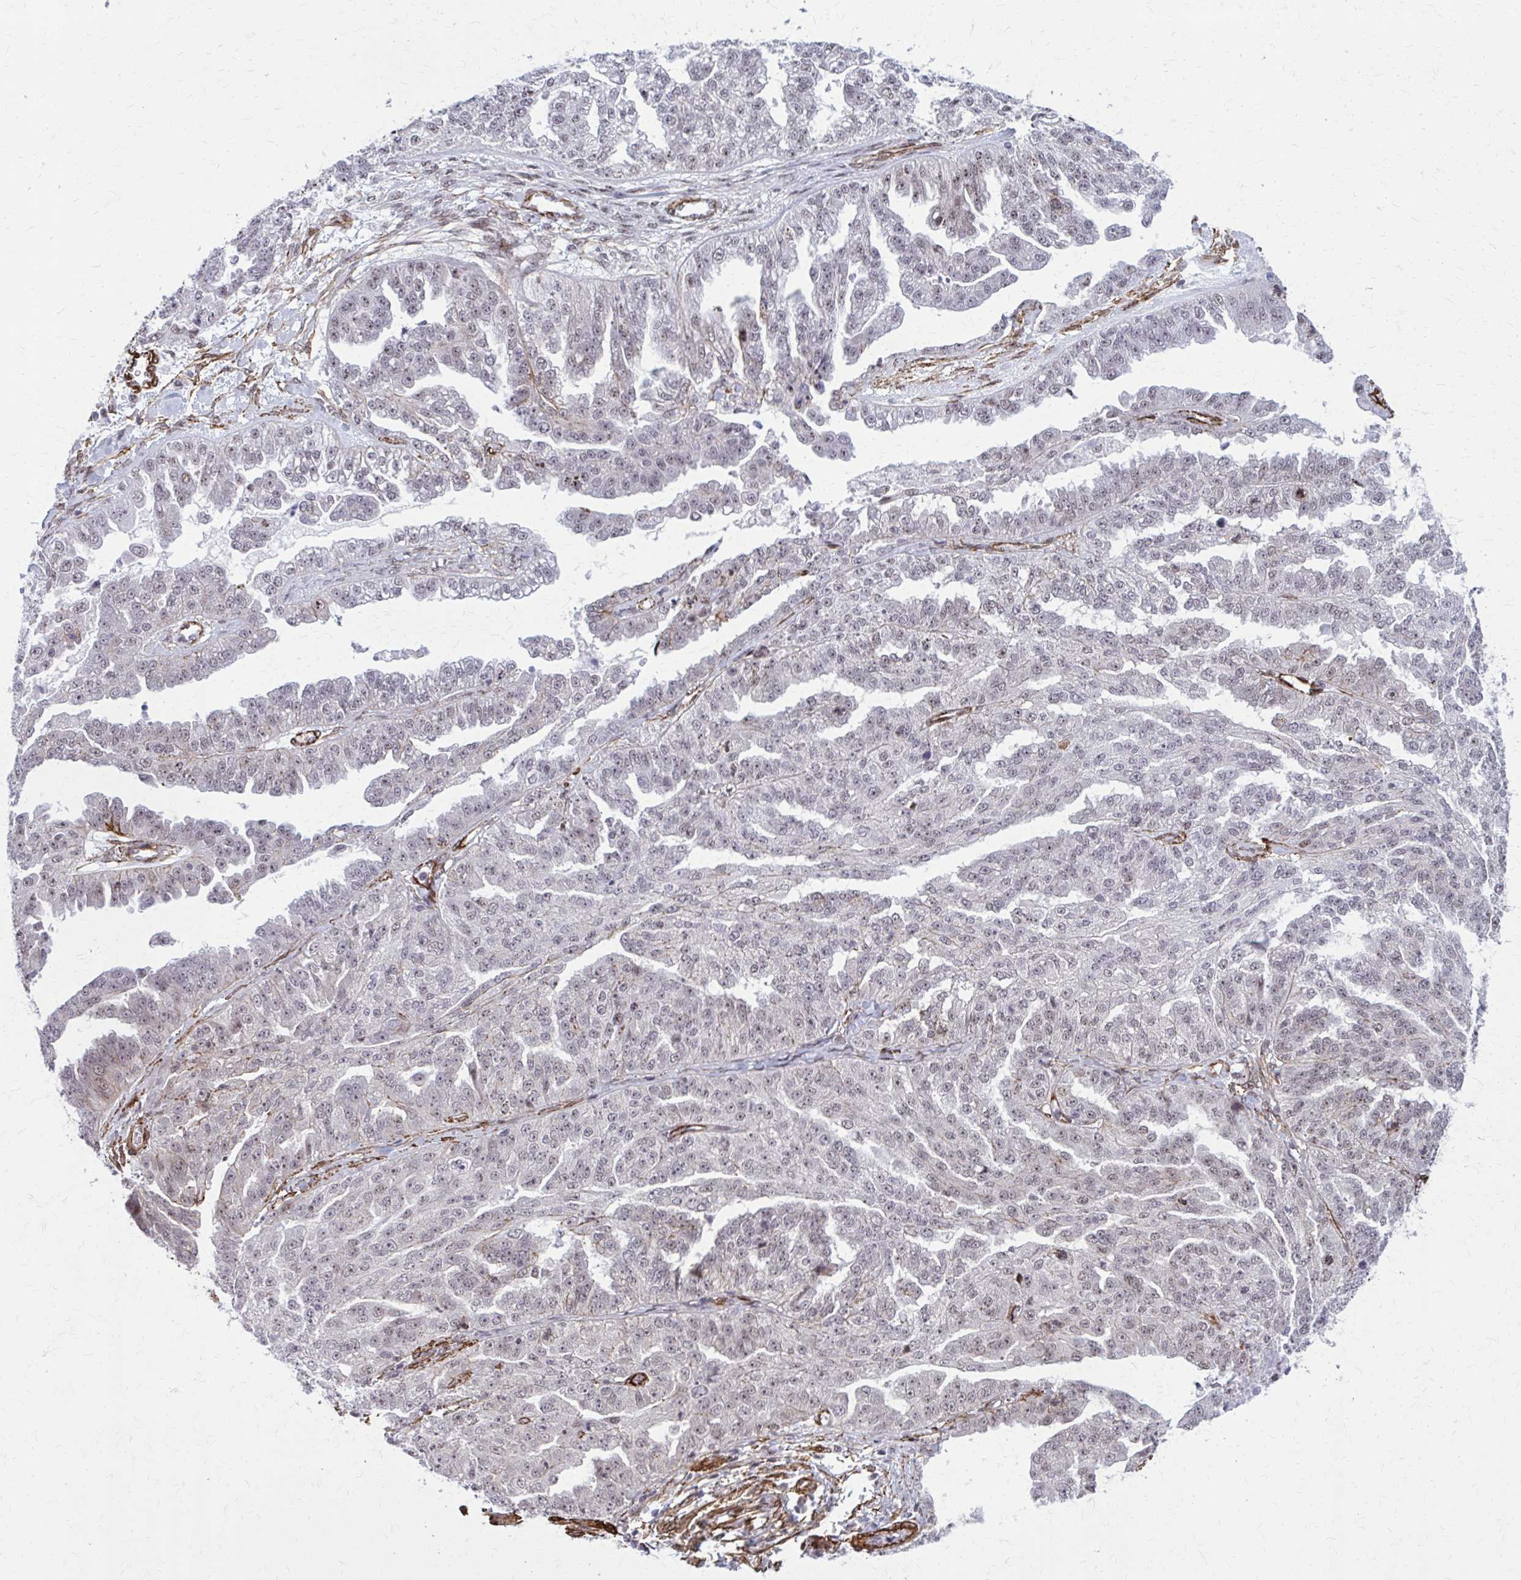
{"staining": {"intensity": "weak", "quantity": "25%-75%", "location": "nuclear"}, "tissue": "ovarian cancer", "cell_type": "Tumor cells", "image_type": "cancer", "snomed": [{"axis": "morphology", "description": "Cystadenocarcinoma, serous, NOS"}, {"axis": "topography", "description": "Ovary"}], "caption": "Immunohistochemical staining of human serous cystadenocarcinoma (ovarian) demonstrates low levels of weak nuclear positivity in approximately 25%-75% of tumor cells.", "gene": "NRBF2", "patient": {"sex": "female", "age": 58}}